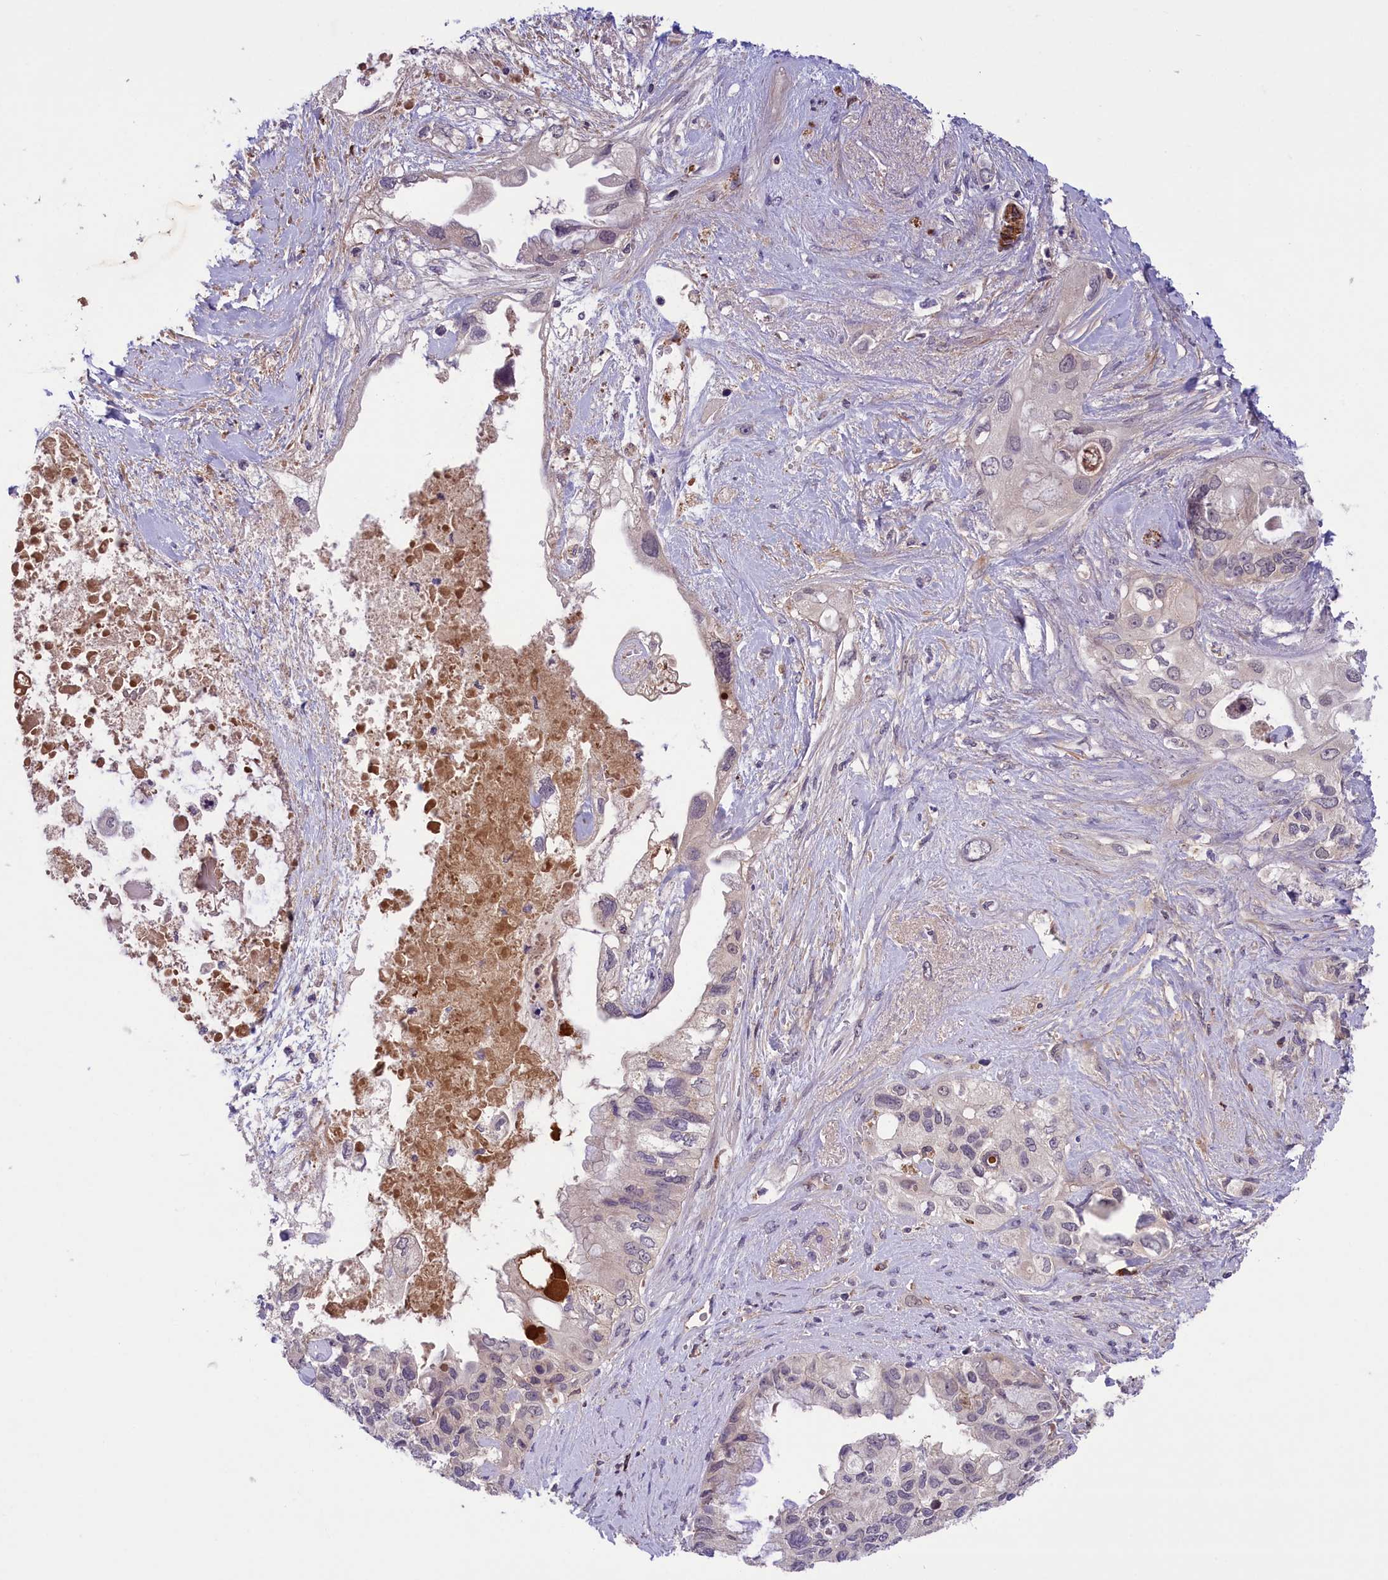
{"staining": {"intensity": "negative", "quantity": "none", "location": "none"}, "tissue": "pancreatic cancer", "cell_type": "Tumor cells", "image_type": "cancer", "snomed": [{"axis": "morphology", "description": "Adenocarcinoma, NOS"}, {"axis": "topography", "description": "Pancreas"}], "caption": "Immunohistochemistry histopathology image of human adenocarcinoma (pancreatic) stained for a protein (brown), which shows no staining in tumor cells. The staining is performed using DAB (3,3'-diaminobenzidine) brown chromogen with nuclei counter-stained in using hematoxylin.", "gene": "STYX", "patient": {"sex": "female", "age": 56}}